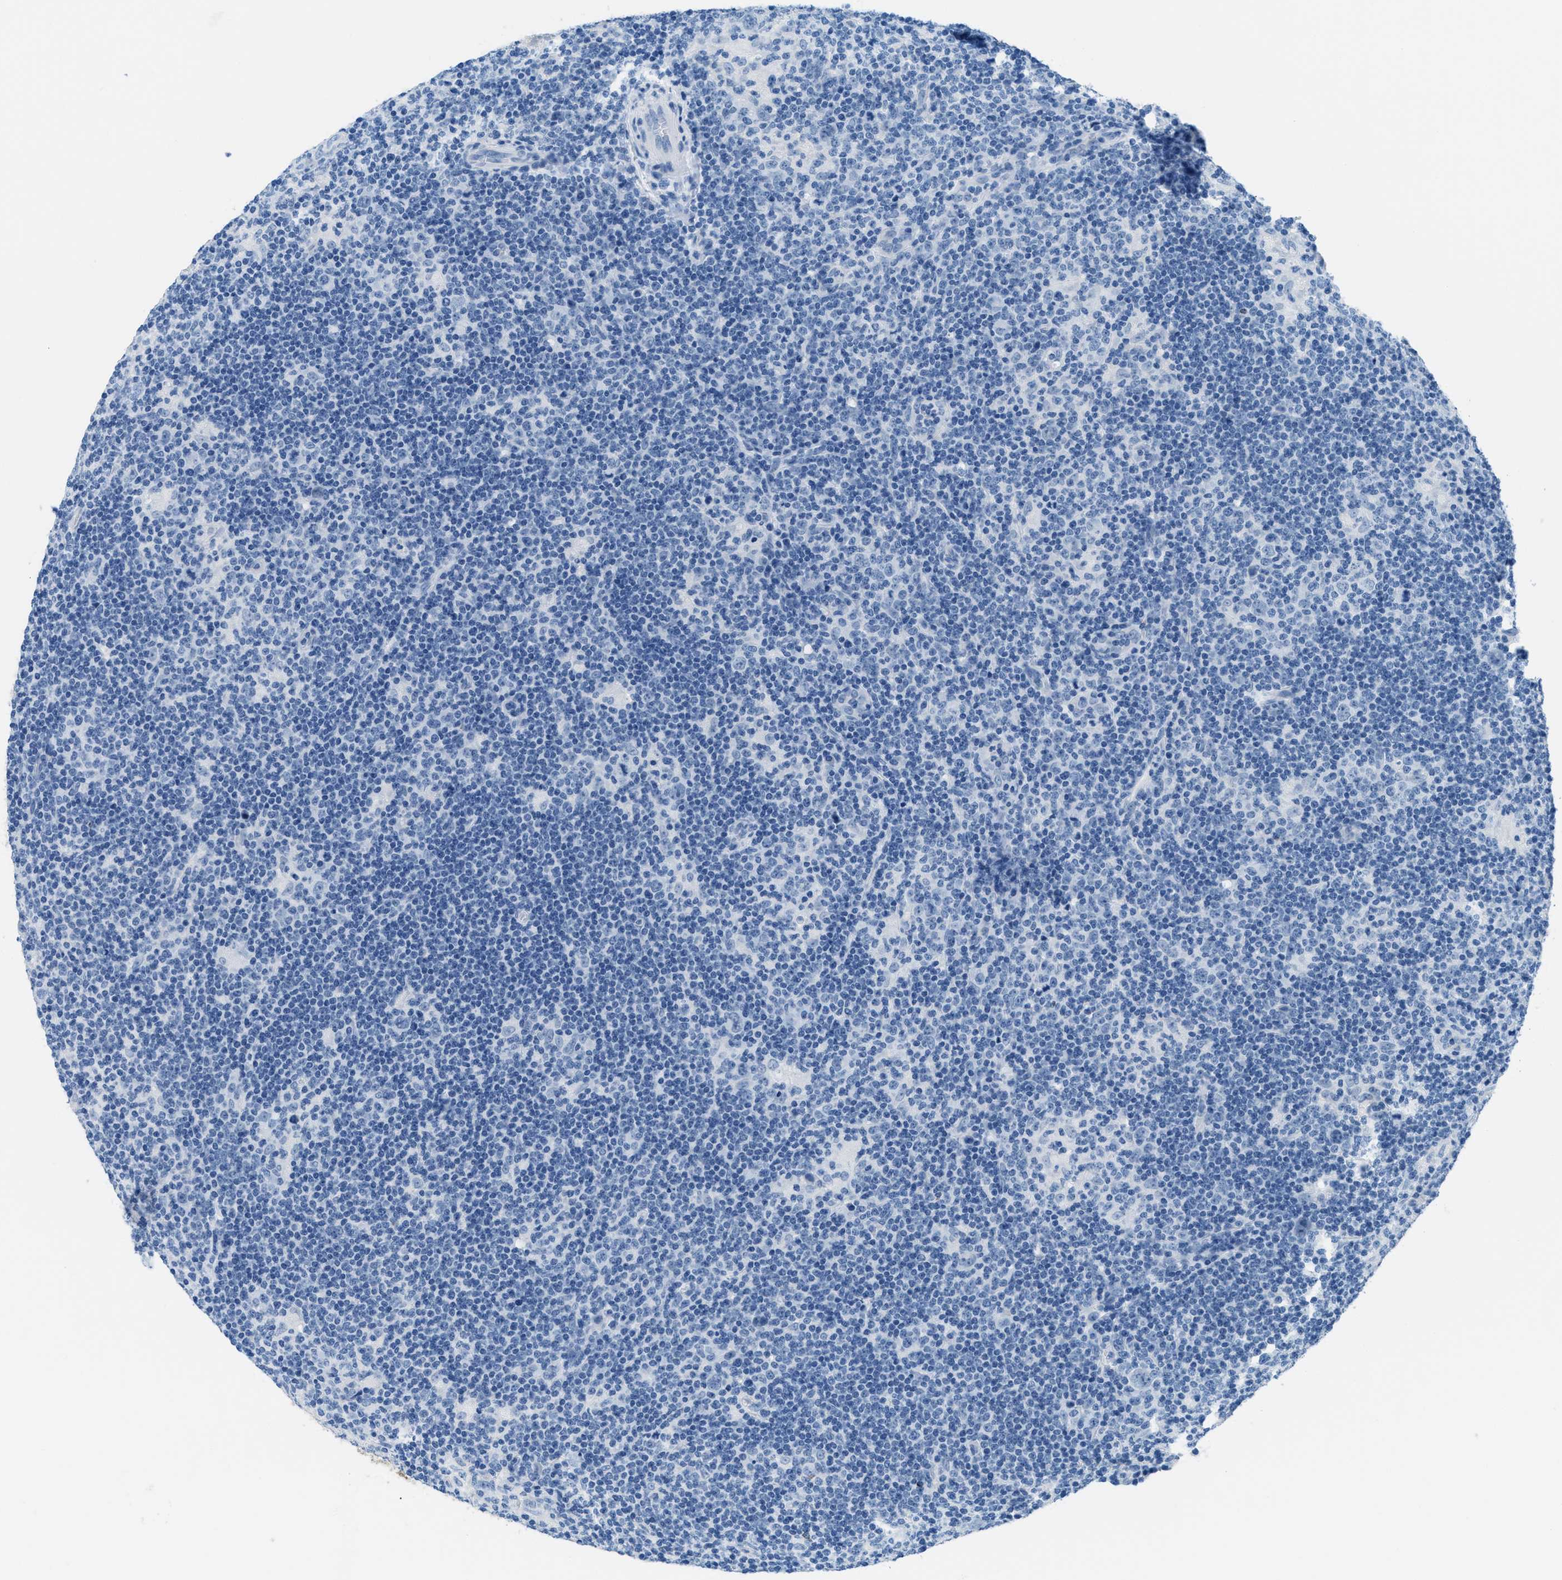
{"staining": {"intensity": "negative", "quantity": "none", "location": "none"}, "tissue": "lymphoma", "cell_type": "Tumor cells", "image_type": "cancer", "snomed": [{"axis": "morphology", "description": "Hodgkin's disease, NOS"}, {"axis": "topography", "description": "Lymph node"}], "caption": "Immunohistochemistry (IHC) micrograph of human lymphoma stained for a protein (brown), which reveals no positivity in tumor cells.", "gene": "MGARP", "patient": {"sex": "female", "age": 57}}